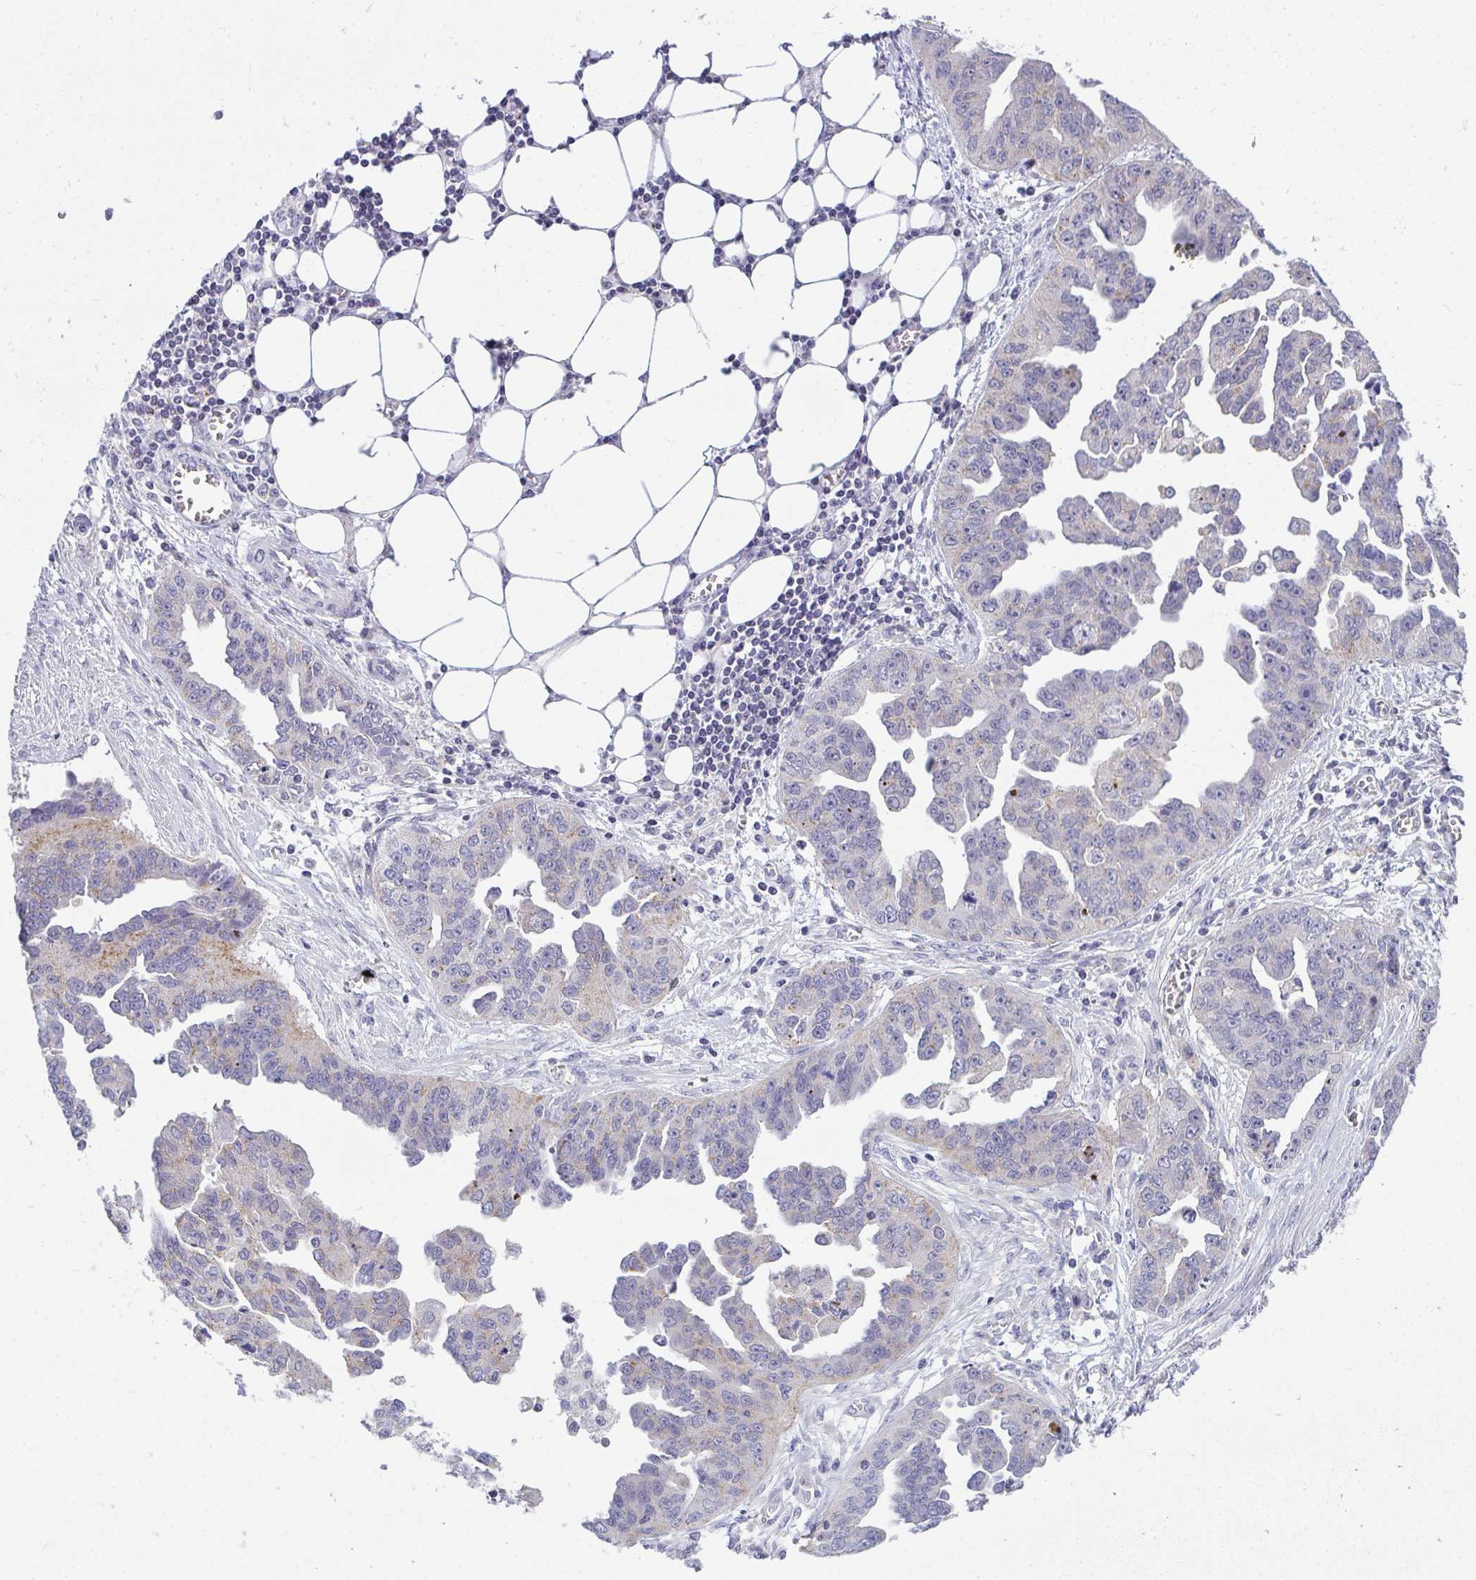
{"staining": {"intensity": "weak", "quantity": "<25%", "location": "cytoplasmic/membranous"}, "tissue": "ovarian cancer", "cell_type": "Tumor cells", "image_type": "cancer", "snomed": [{"axis": "morphology", "description": "Cystadenocarcinoma, serous, NOS"}, {"axis": "topography", "description": "Ovary"}], "caption": "The image demonstrates no staining of tumor cells in serous cystadenocarcinoma (ovarian).", "gene": "VPS4B", "patient": {"sex": "female", "age": 75}}